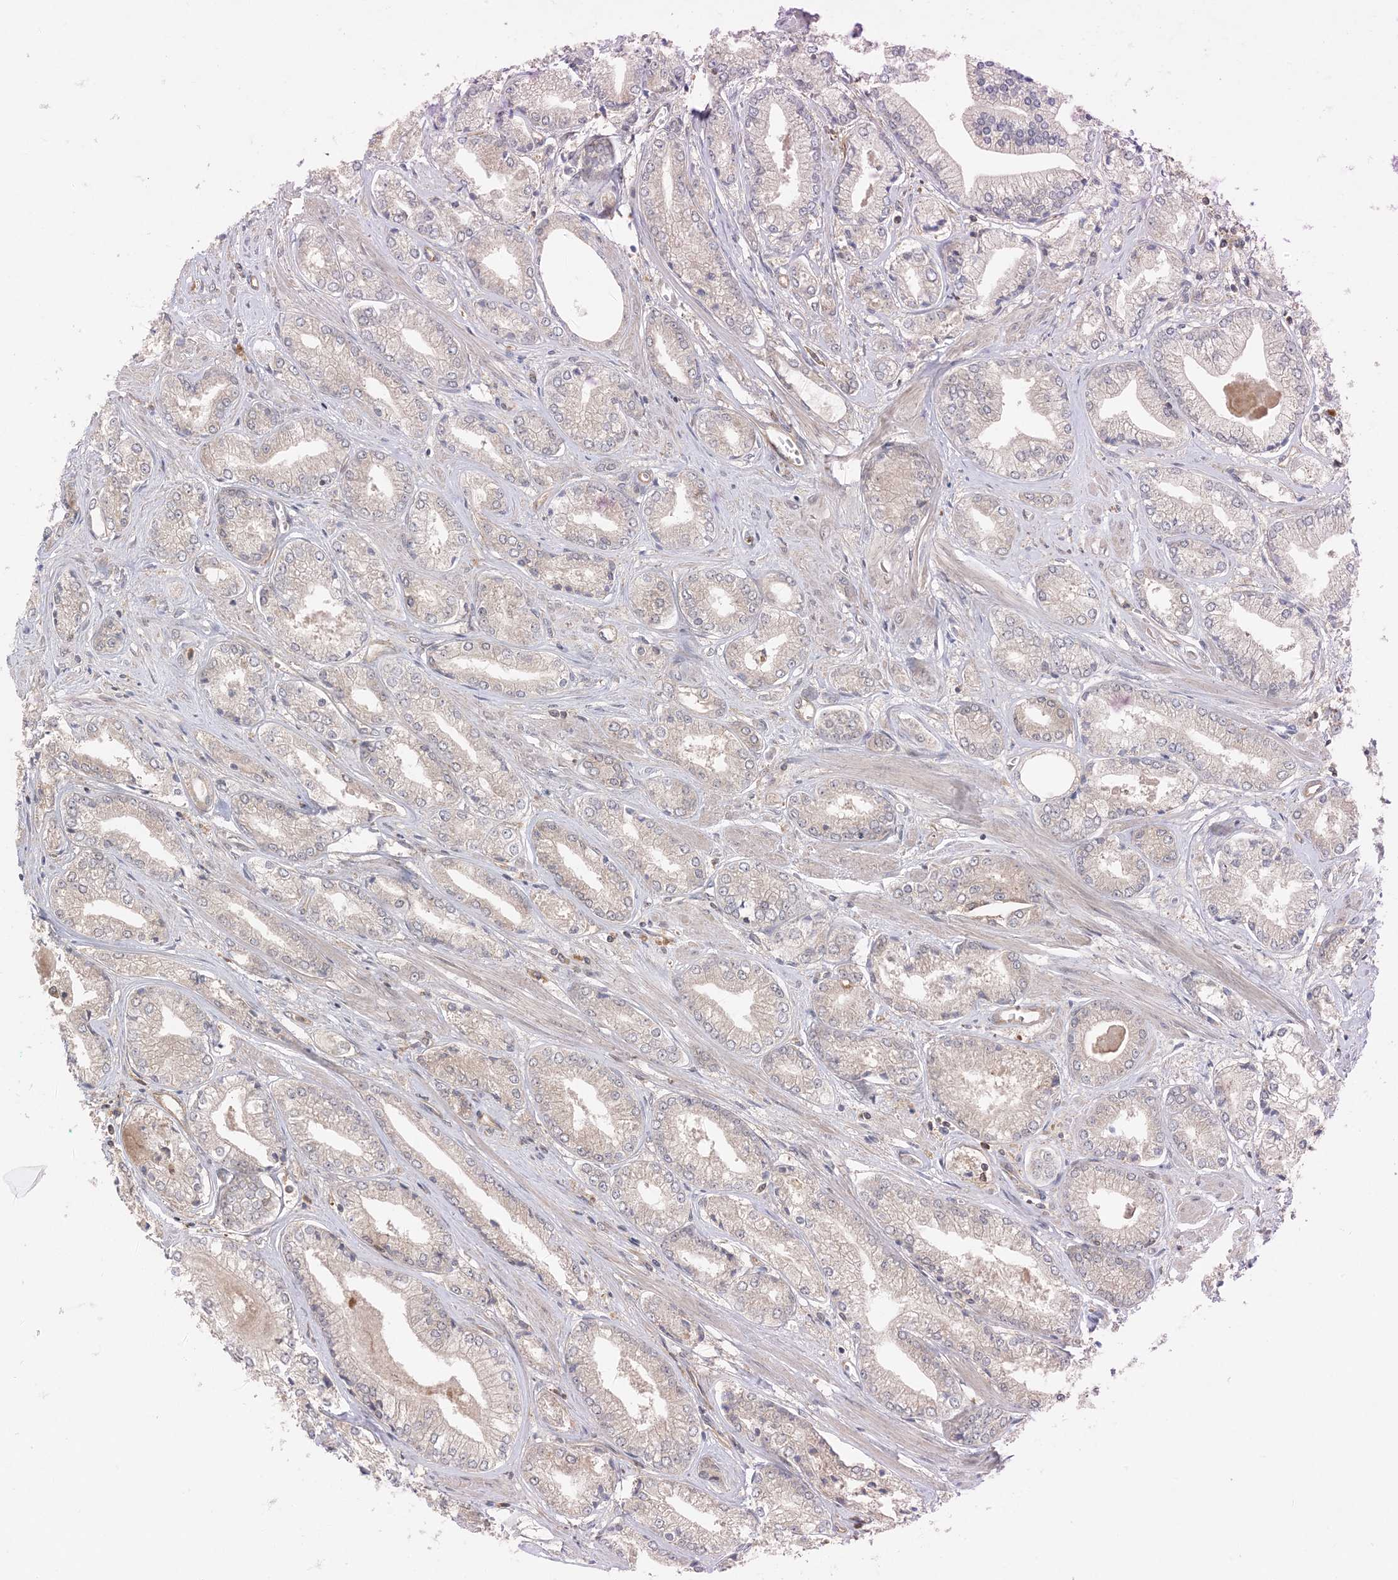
{"staining": {"intensity": "negative", "quantity": "none", "location": "none"}, "tissue": "prostate cancer", "cell_type": "Tumor cells", "image_type": "cancer", "snomed": [{"axis": "morphology", "description": "Adenocarcinoma, Low grade"}, {"axis": "topography", "description": "Prostate"}], "caption": "Immunohistochemical staining of human prostate cancer (low-grade adenocarcinoma) demonstrates no significant staining in tumor cells.", "gene": "OBI1", "patient": {"sex": "male", "age": 60}}